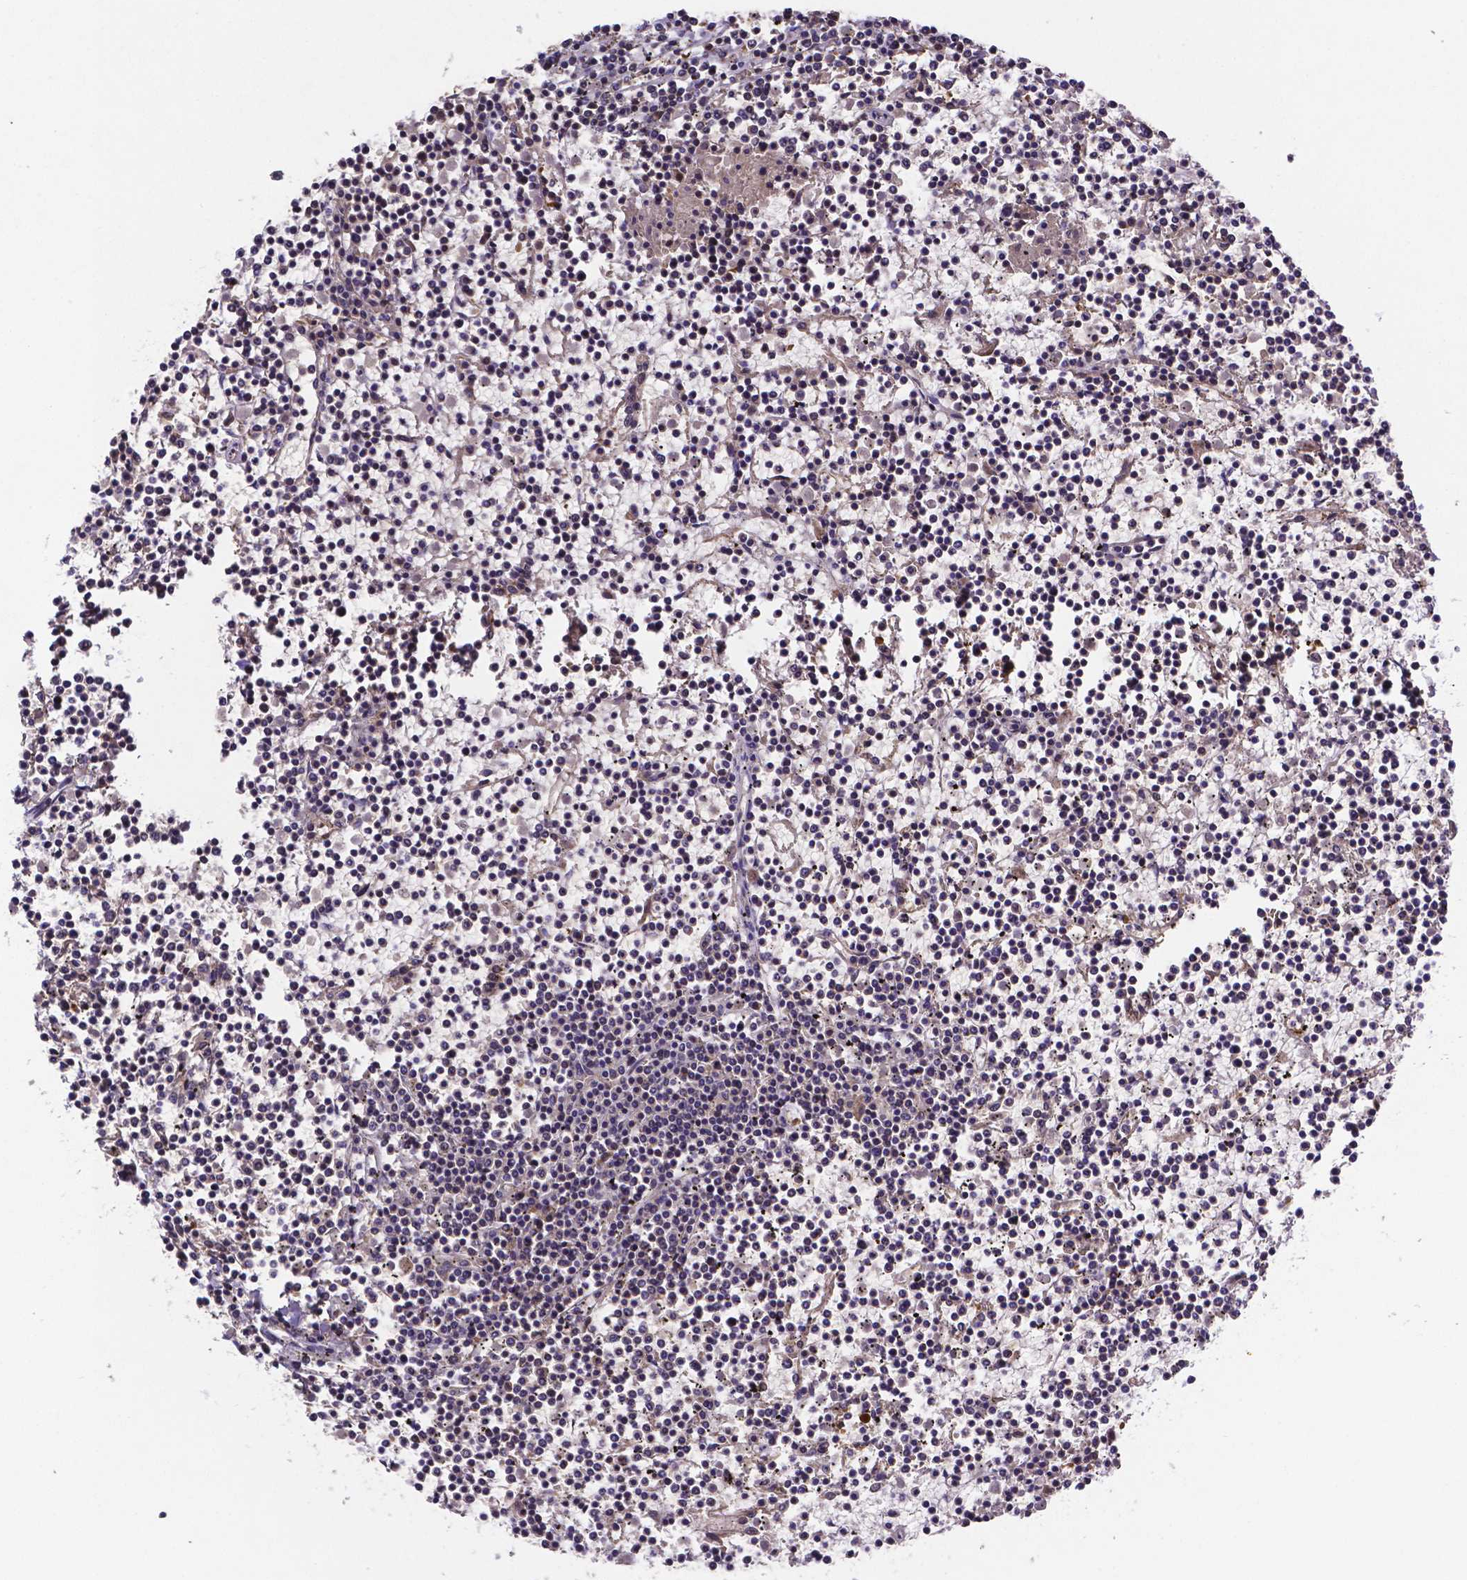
{"staining": {"intensity": "negative", "quantity": "none", "location": "none"}, "tissue": "lymphoma", "cell_type": "Tumor cells", "image_type": "cancer", "snomed": [{"axis": "morphology", "description": "Malignant lymphoma, non-Hodgkin's type, Low grade"}, {"axis": "topography", "description": "Spleen"}], "caption": "Tumor cells are negative for brown protein staining in lymphoma.", "gene": "RNF123", "patient": {"sex": "female", "age": 19}}